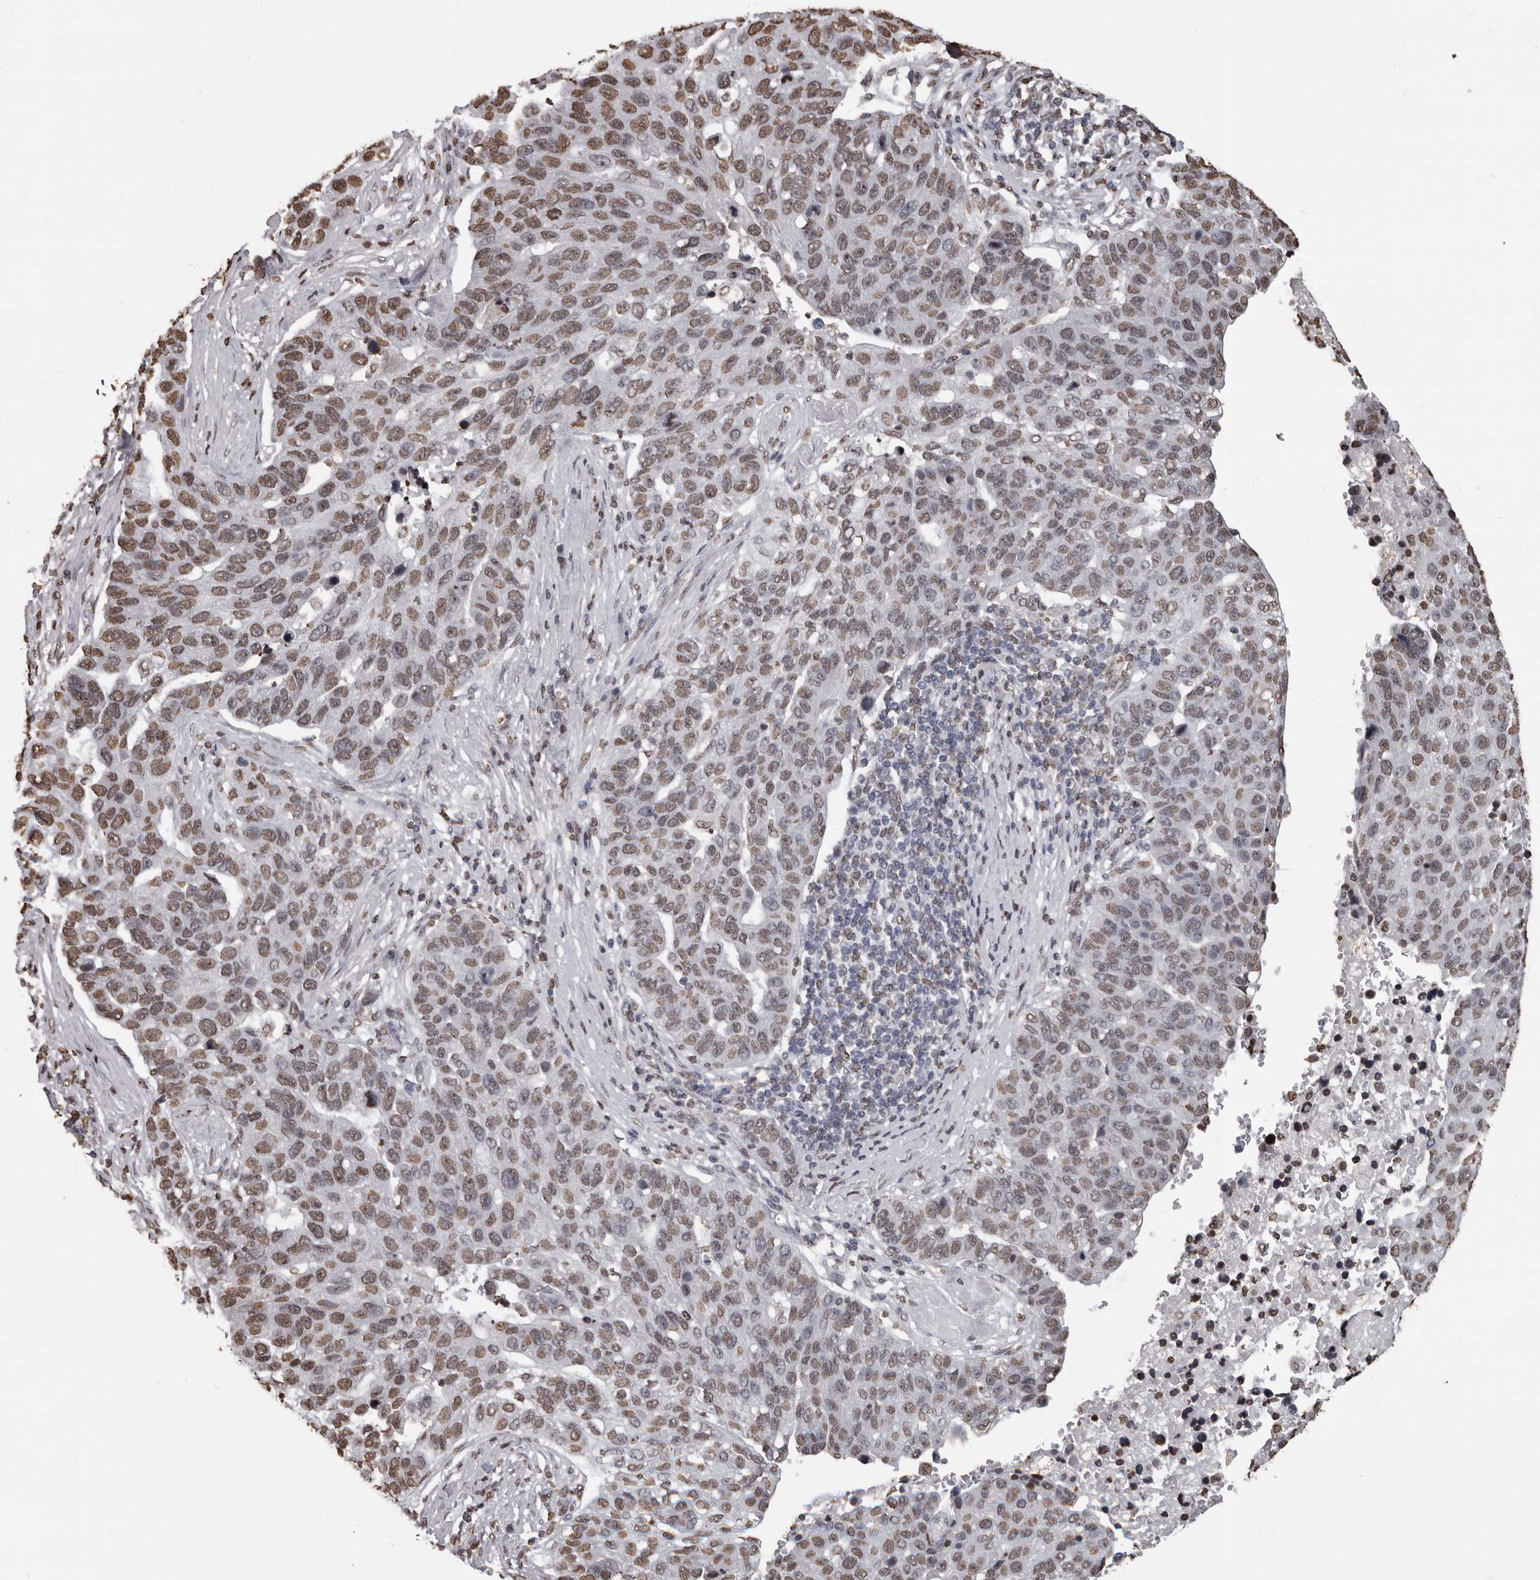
{"staining": {"intensity": "moderate", "quantity": ">75%", "location": "nuclear"}, "tissue": "pancreatic cancer", "cell_type": "Tumor cells", "image_type": "cancer", "snomed": [{"axis": "morphology", "description": "Adenocarcinoma, NOS"}, {"axis": "topography", "description": "Pancreas"}], "caption": "Pancreatic cancer (adenocarcinoma) stained with immunohistochemistry reveals moderate nuclear positivity in approximately >75% of tumor cells.", "gene": "AHR", "patient": {"sex": "female", "age": 61}}